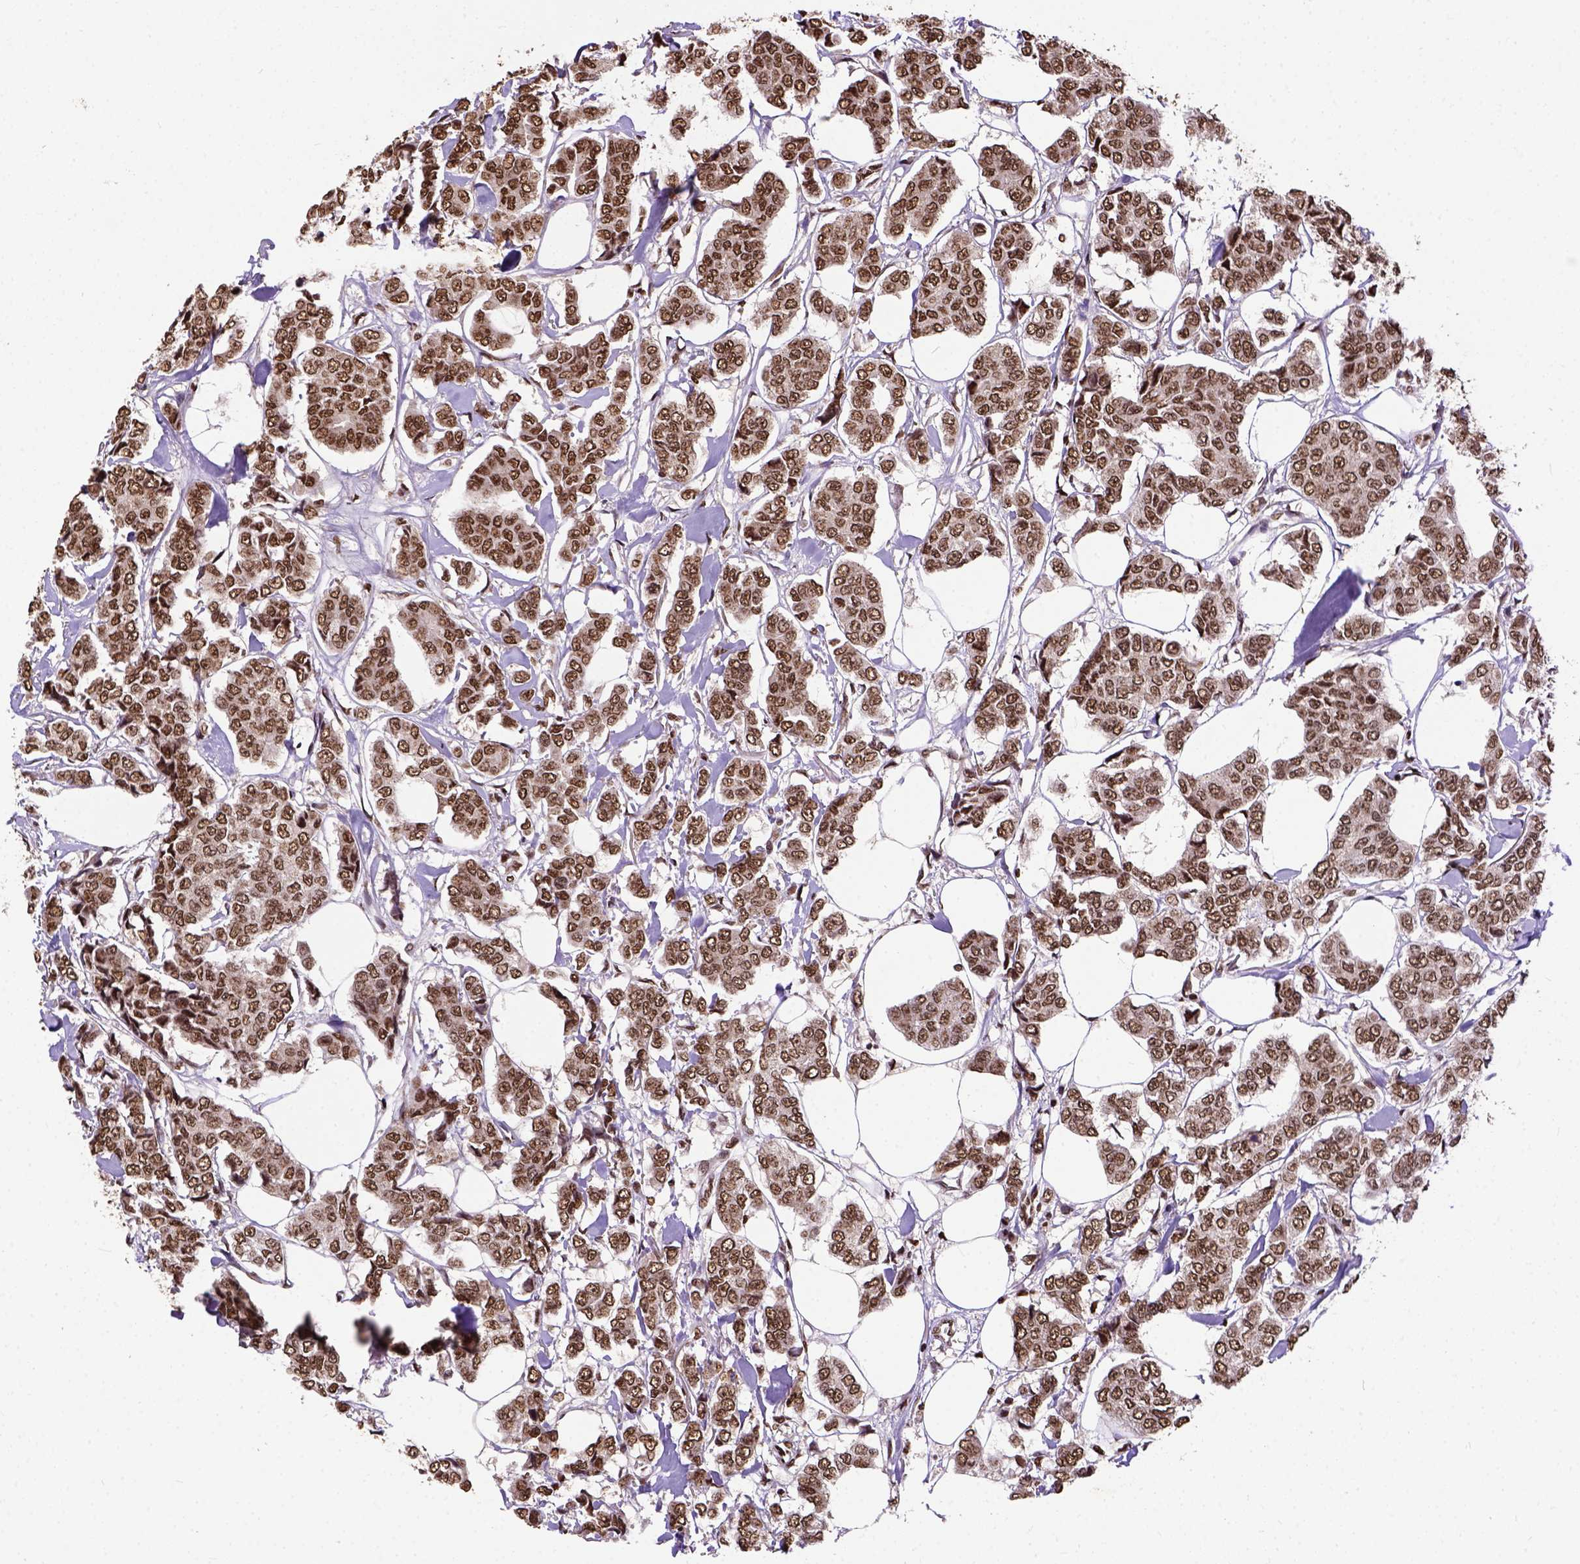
{"staining": {"intensity": "strong", "quantity": ">75%", "location": "nuclear"}, "tissue": "breast cancer", "cell_type": "Tumor cells", "image_type": "cancer", "snomed": [{"axis": "morphology", "description": "Duct carcinoma"}, {"axis": "topography", "description": "Breast"}], "caption": "A brown stain highlights strong nuclear positivity of a protein in human breast cancer tumor cells. Using DAB (brown) and hematoxylin (blue) stains, captured at high magnification using brightfield microscopy.", "gene": "NACC1", "patient": {"sex": "female", "age": 94}}